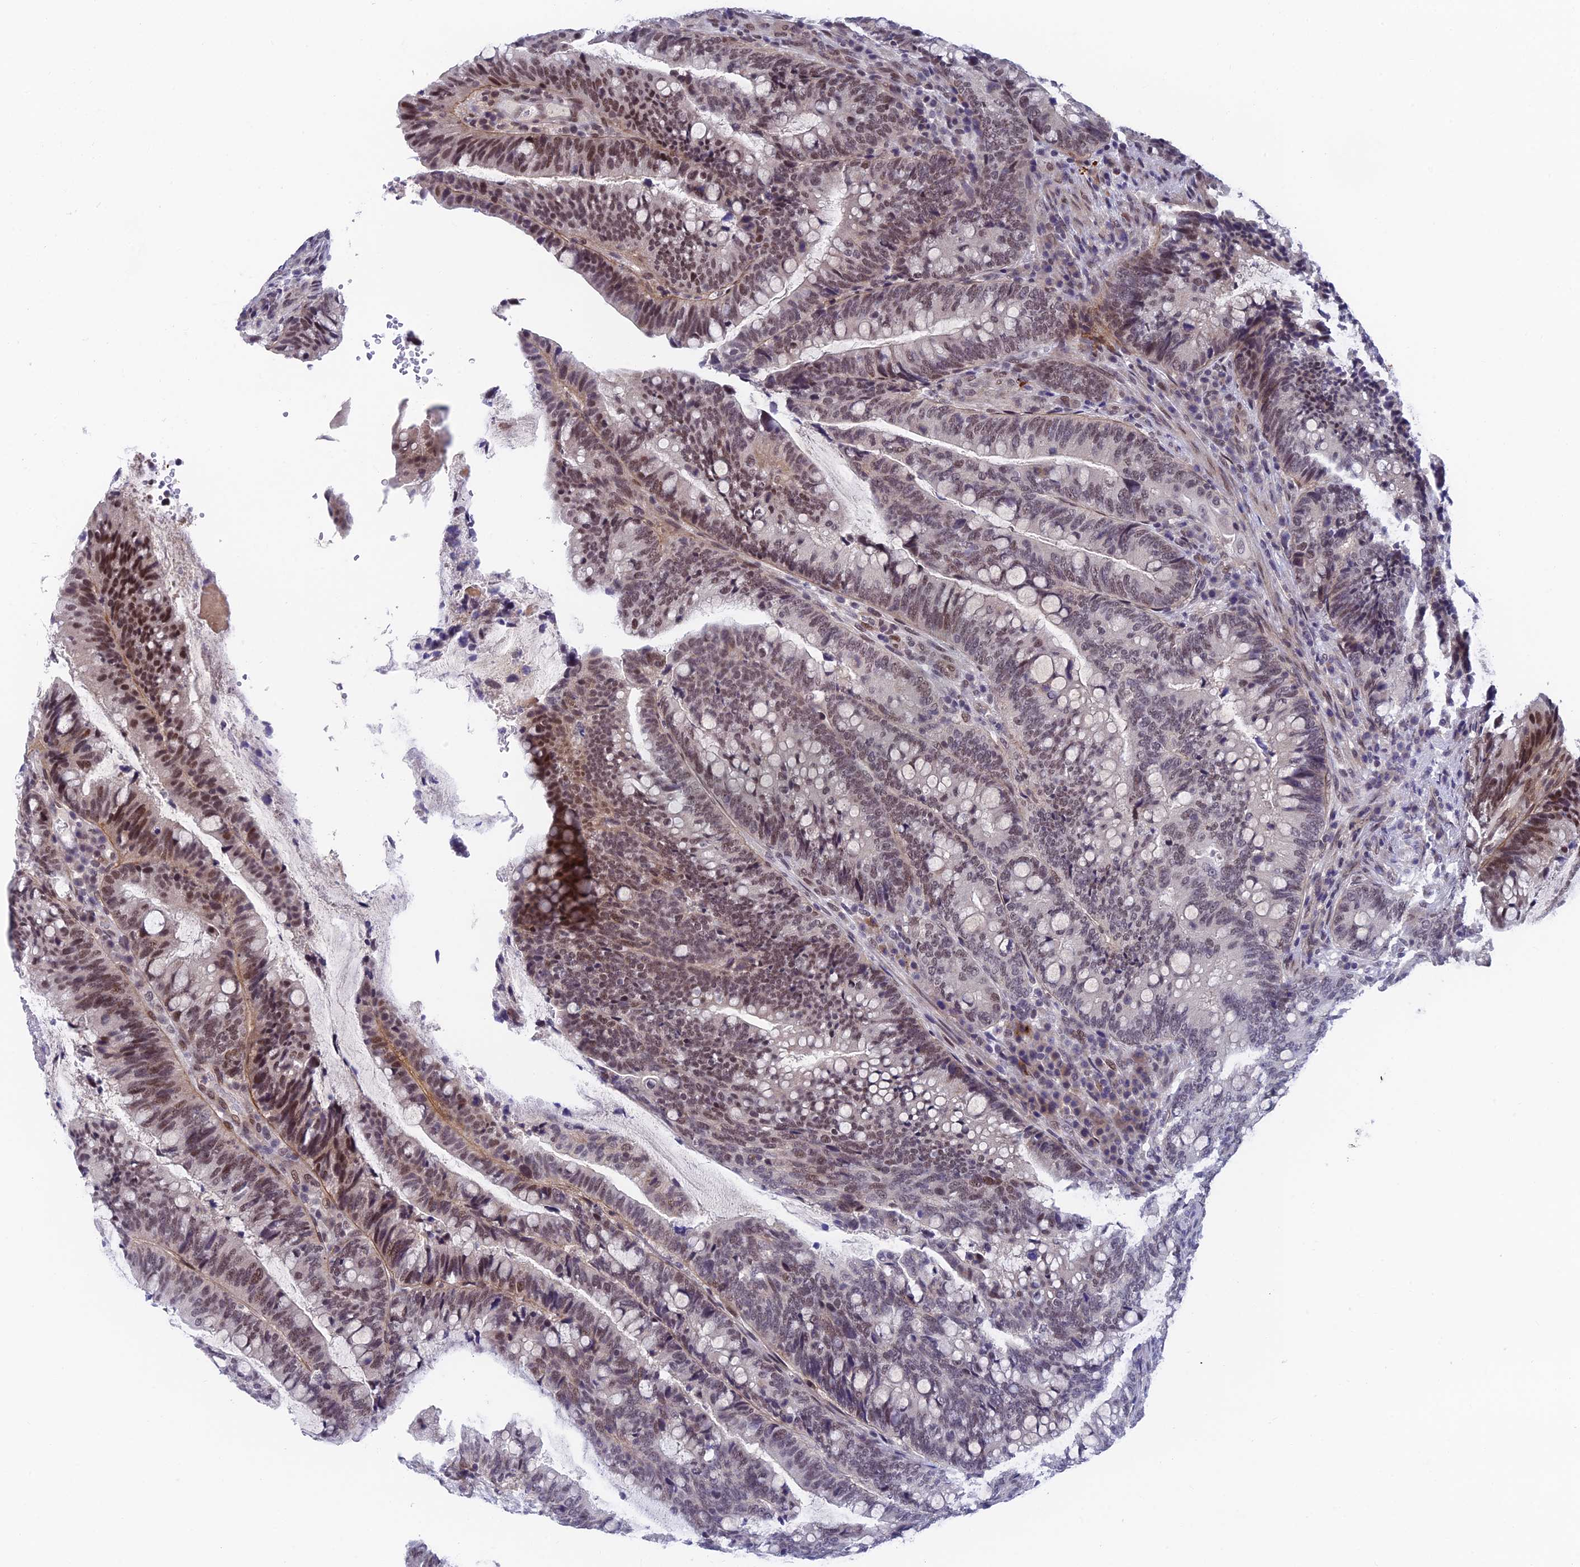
{"staining": {"intensity": "moderate", "quantity": "25%-75%", "location": "nuclear"}, "tissue": "colorectal cancer", "cell_type": "Tumor cells", "image_type": "cancer", "snomed": [{"axis": "morphology", "description": "Adenocarcinoma, NOS"}, {"axis": "topography", "description": "Colon"}], "caption": "Protein positivity by immunohistochemistry reveals moderate nuclear positivity in about 25%-75% of tumor cells in colorectal adenocarcinoma. Immunohistochemistry stains the protein of interest in brown and the nuclei are stained blue.", "gene": "NSMCE1", "patient": {"sex": "female", "age": 66}}